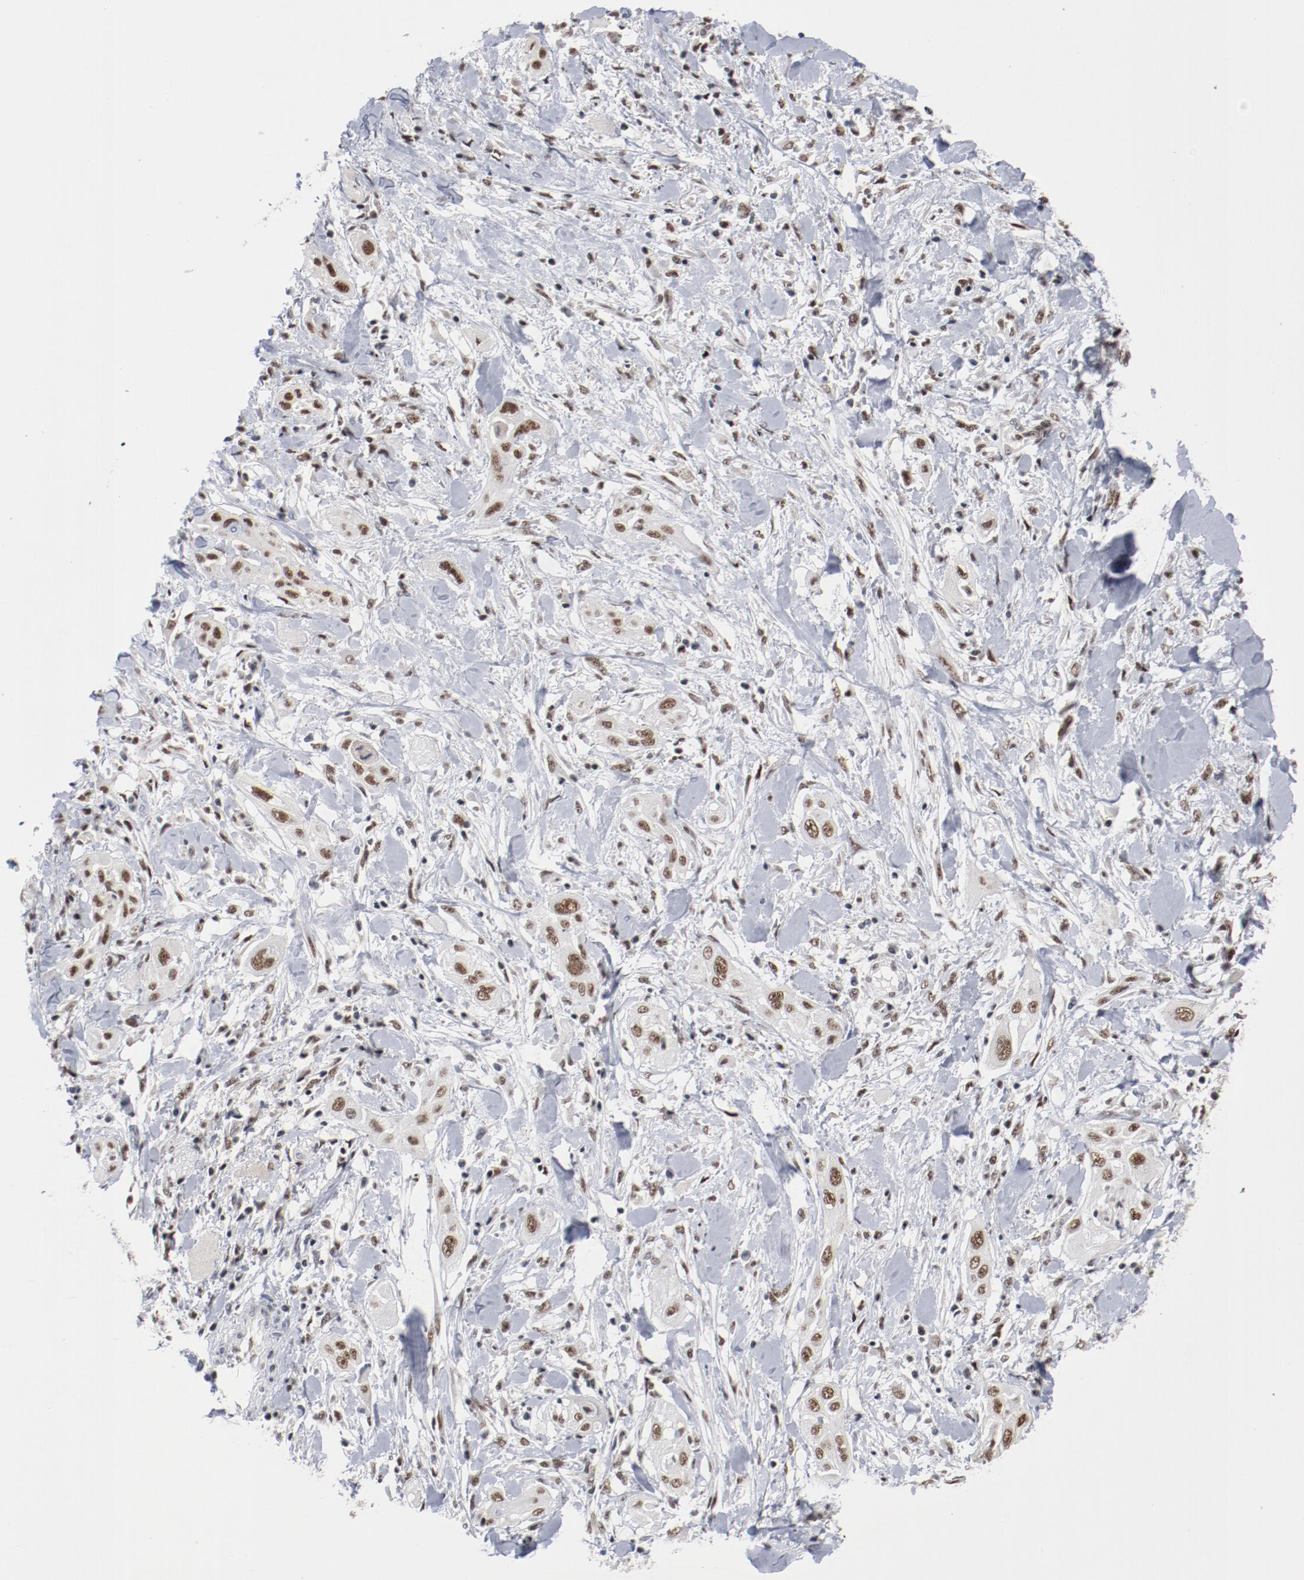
{"staining": {"intensity": "moderate", "quantity": ">75%", "location": "nuclear"}, "tissue": "lung cancer", "cell_type": "Tumor cells", "image_type": "cancer", "snomed": [{"axis": "morphology", "description": "Squamous cell carcinoma, NOS"}, {"axis": "topography", "description": "Lung"}], "caption": "The photomicrograph exhibits immunohistochemical staining of squamous cell carcinoma (lung). There is moderate nuclear staining is seen in approximately >75% of tumor cells. (Brightfield microscopy of DAB IHC at high magnification).", "gene": "BUB3", "patient": {"sex": "female", "age": 47}}